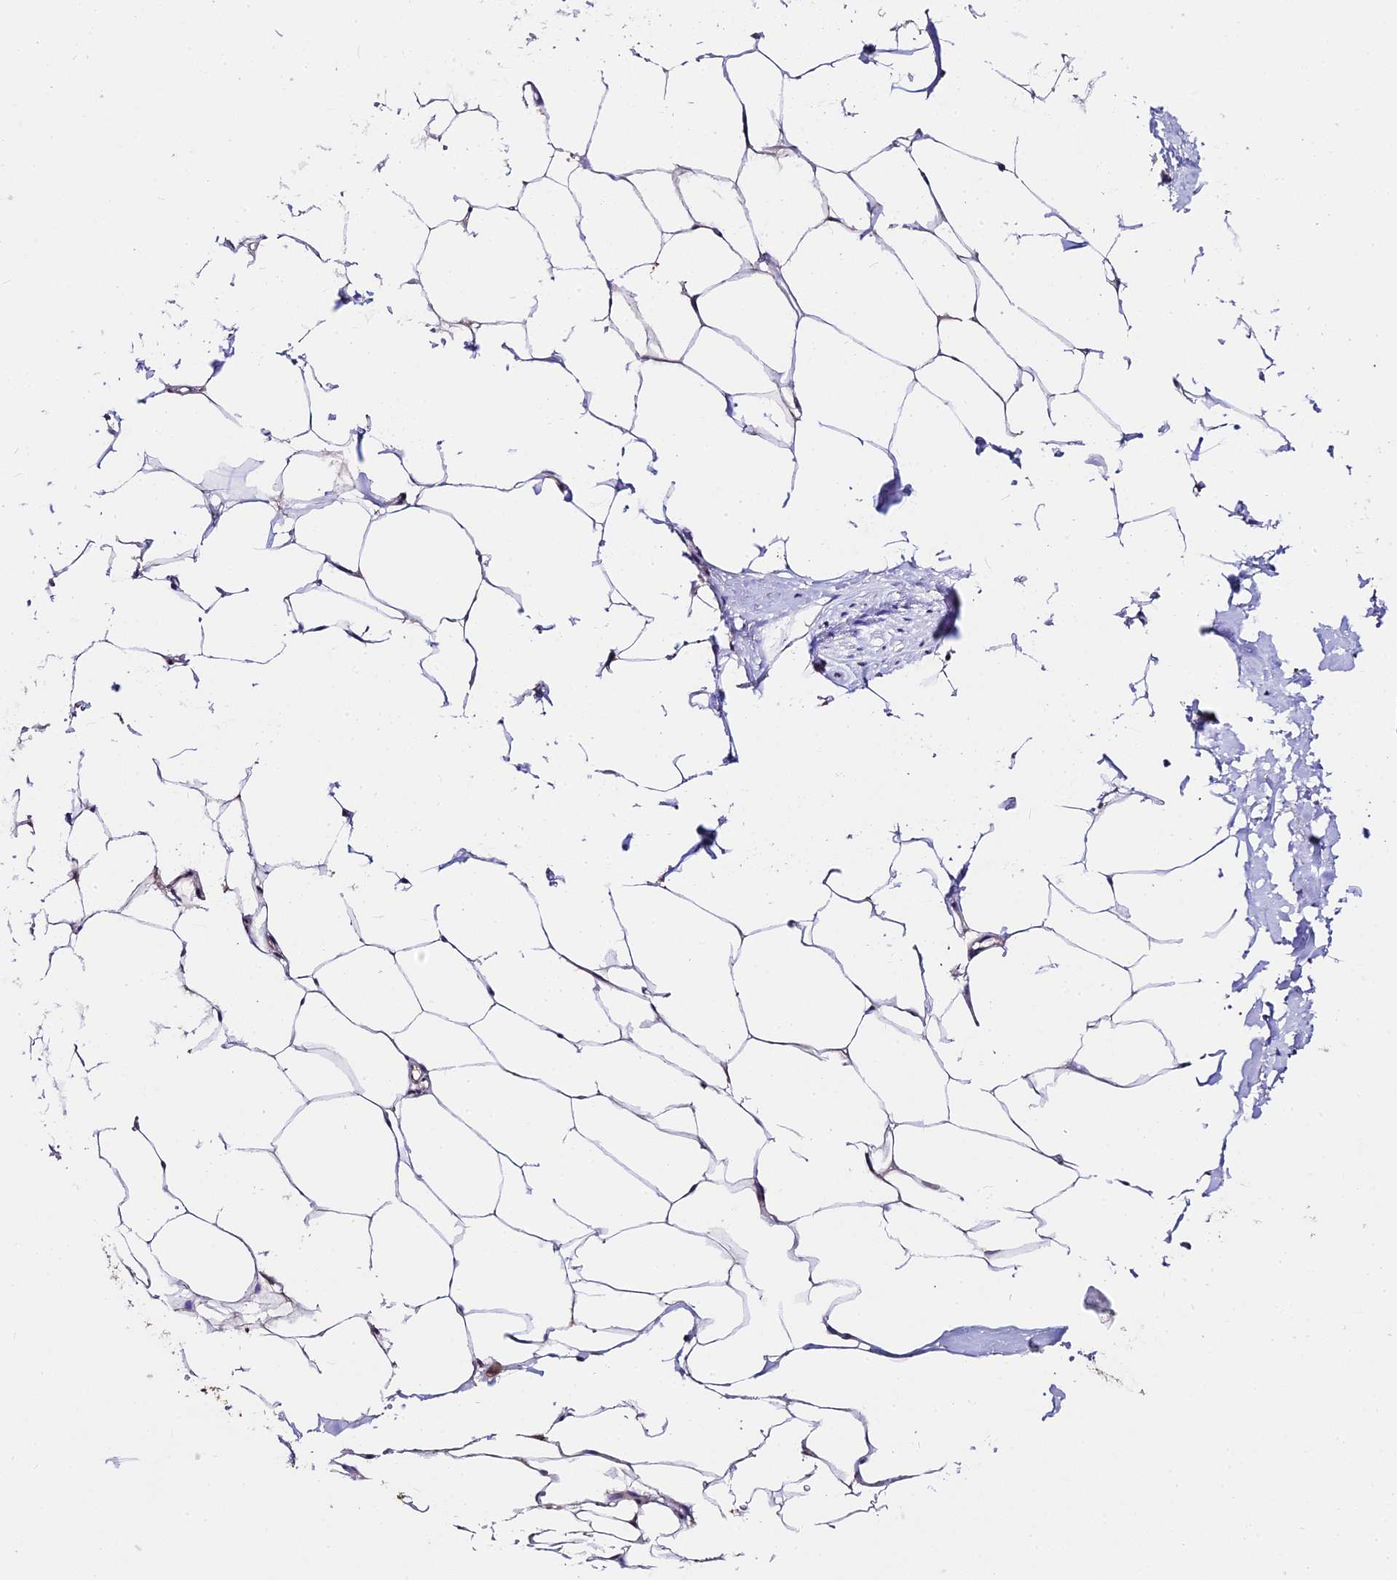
{"staining": {"intensity": "weak", "quantity": ">75%", "location": "cytoplasmic/membranous"}, "tissue": "adipose tissue", "cell_type": "Adipocytes", "image_type": "normal", "snomed": [{"axis": "morphology", "description": "Normal tissue, NOS"}, {"axis": "morphology", "description": "Adenocarcinoma, Low grade"}, {"axis": "topography", "description": "Prostate"}, {"axis": "topography", "description": "Peripheral nerve tissue"}], "caption": "Protein expression analysis of unremarkable adipose tissue displays weak cytoplasmic/membranous positivity in approximately >75% of adipocytes. The staining was performed using DAB to visualize the protein expression in brown, while the nuclei were stained in blue with hematoxylin (Magnification: 20x).", "gene": "C3orf20", "patient": {"sex": "male", "age": 63}}